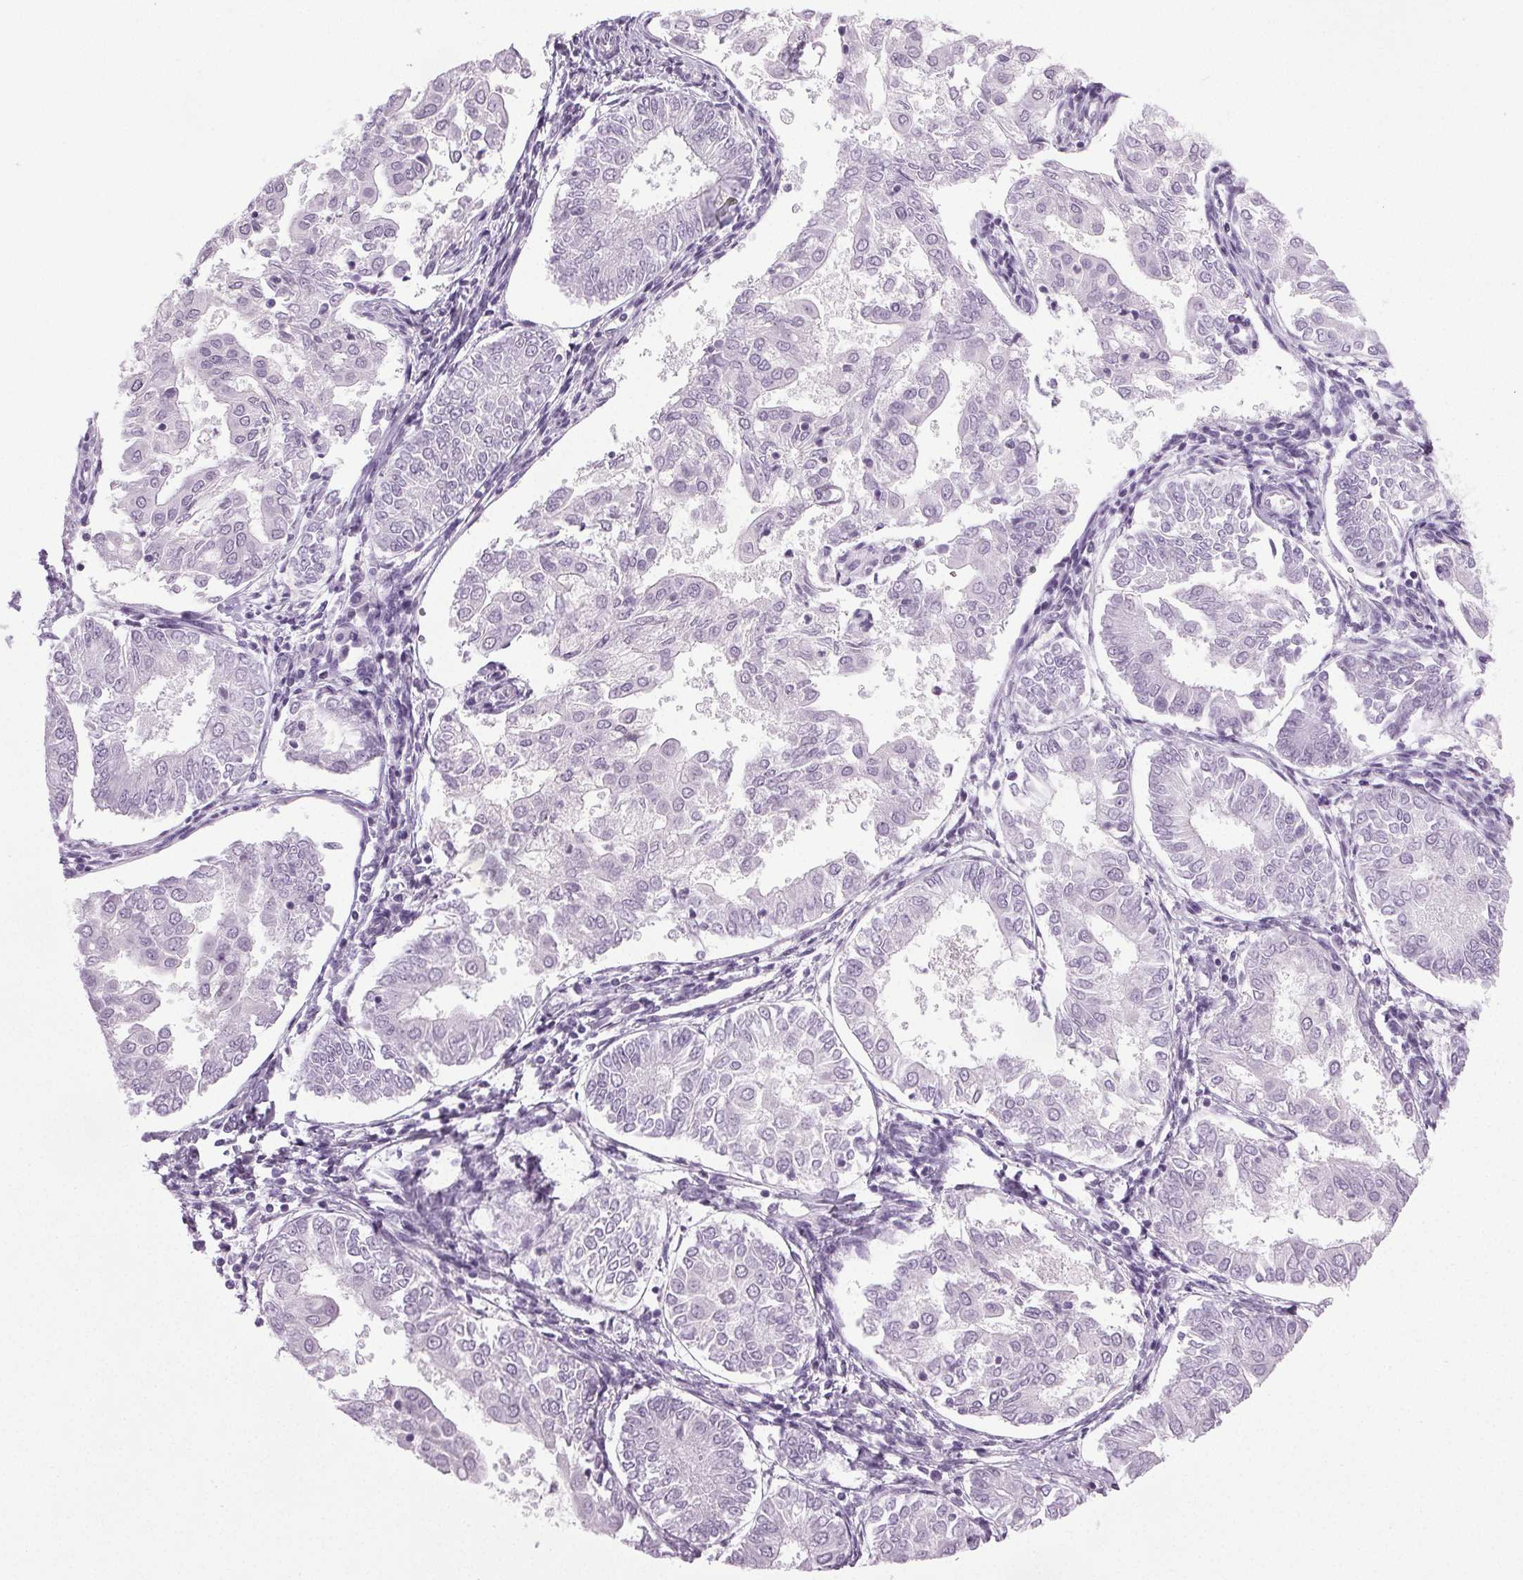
{"staining": {"intensity": "negative", "quantity": "none", "location": "none"}, "tissue": "endometrial cancer", "cell_type": "Tumor cells", "image_type": "cancer", "snomed": [{"axis": "morphology", "description": "Adenocarcinoma, NOS"}, {"axis": "topography", "description": "Endometrium"}], "caption": "There is no significant expression in tumor cells of endometrial adenocarcinoma.", "gene": "IGF2BP1", "patient": {"sex": "female", "age": 68}}